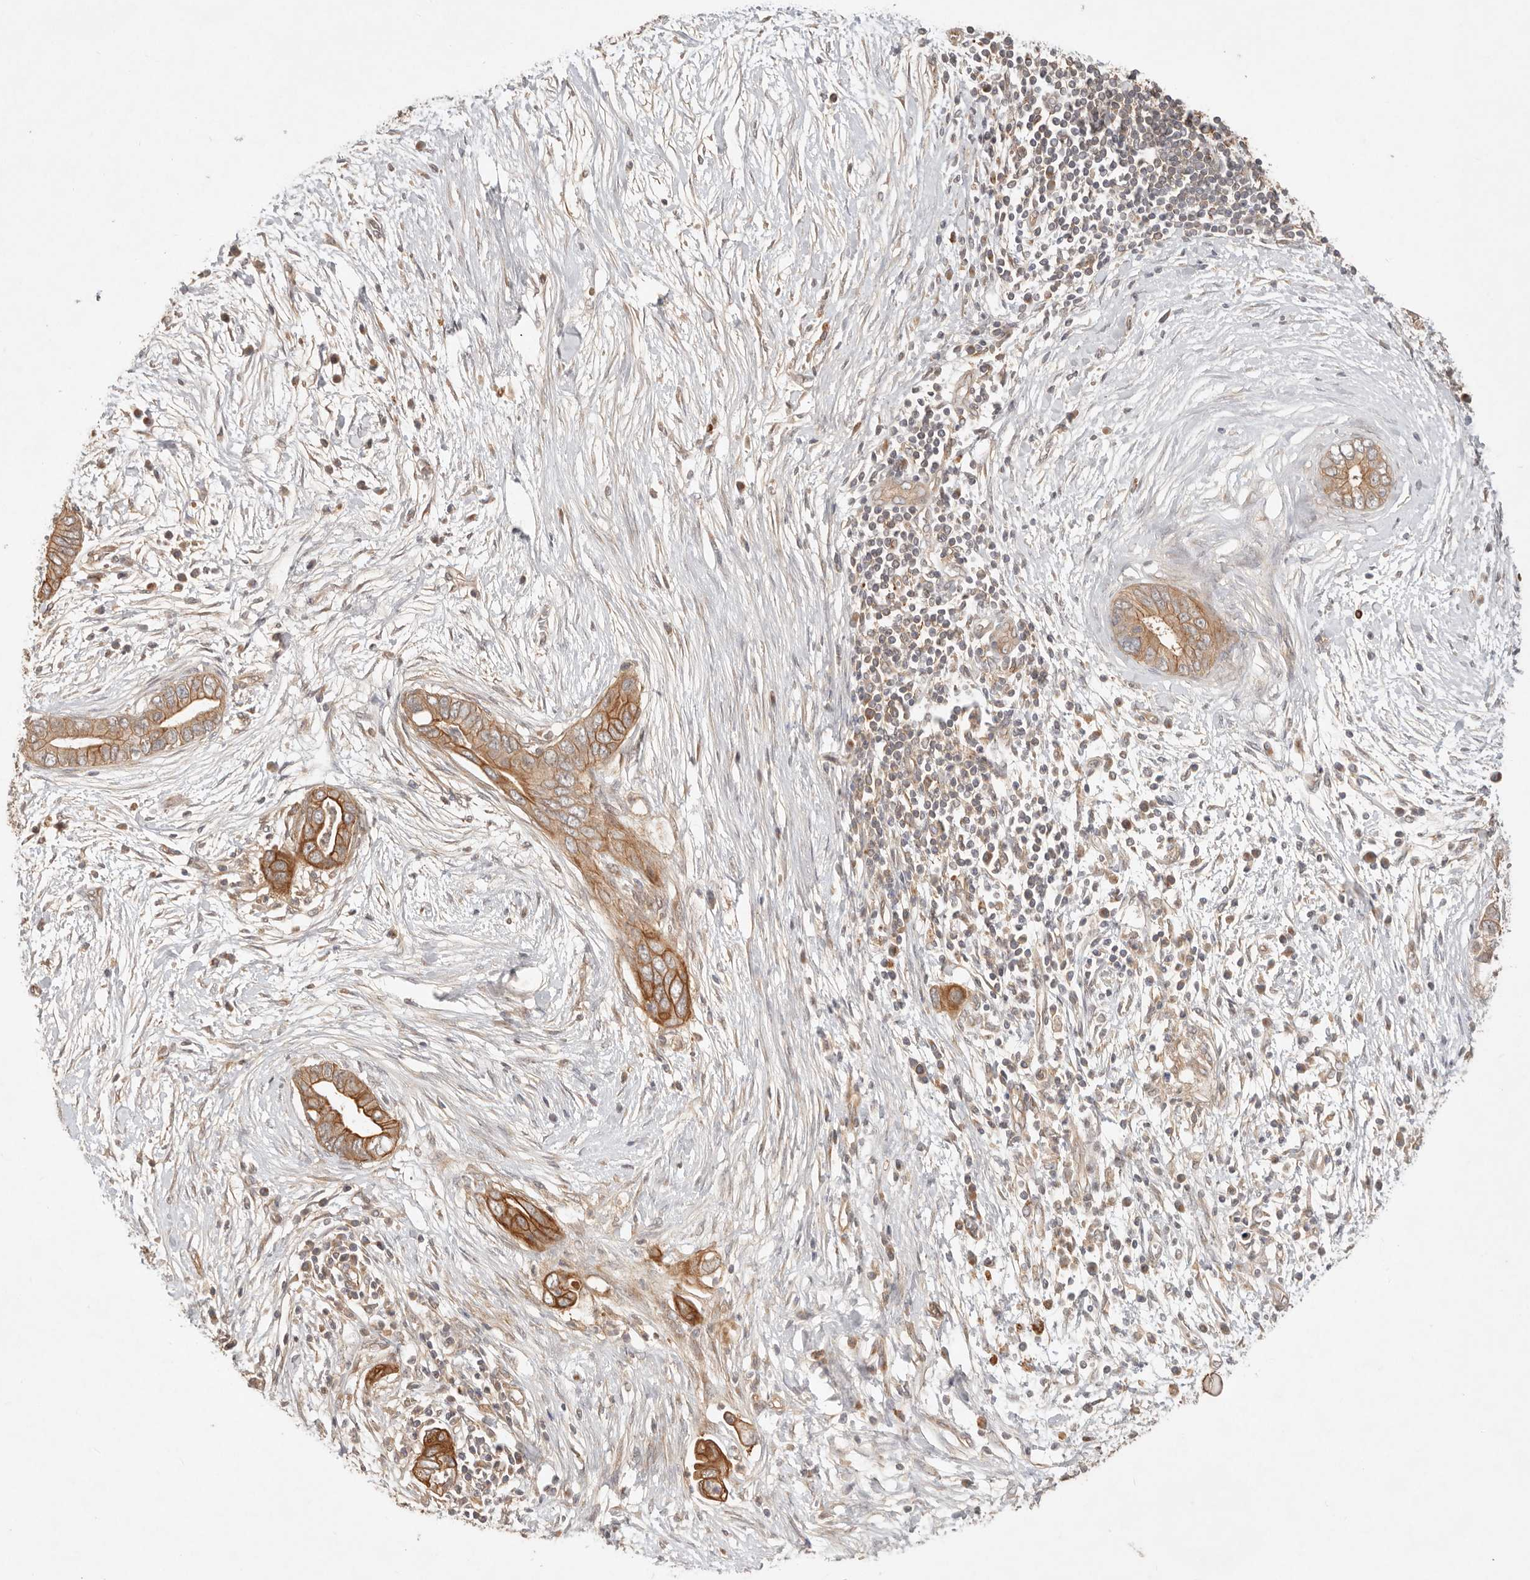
{"staining": {"intensity": "moderate", "quantity": ">75%", "location": "cytoplasmic/membranous"}, "tissue": "pancreatic cancer", "cell_type": "Tumor cells", "image_type": "cancer", "snomed": [{"axis": "morphology", "description": "Adenocarcinoma, NOS"}, {"axis": "topography", "description": "Pancreas"}], "caption": "DAB immunohistochemical staining of adenocarcinoma (pancreatic) shows moderate cytoplasmic/membranous protein expression in about >75% of tumor cells. (DAB (3,3'-diaminobenzidine) = brown stain, brightfield microscopy at high magnification).", "gene": "HECTD3", "patient": {"sex": "male", "age": 75}}